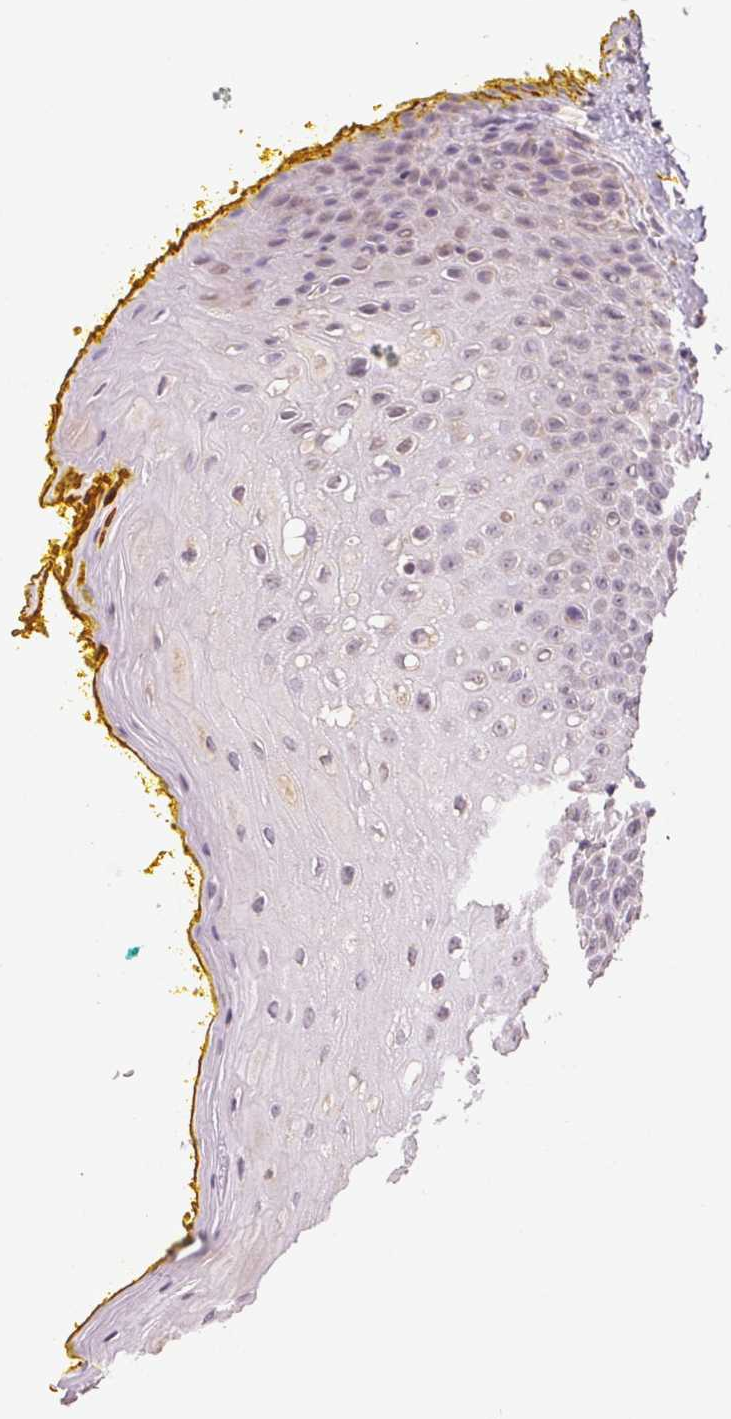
{"staining": {"intensity": "negative", "quantity": "none", "location": "none"}, "tissue": "oral mucosa", "cell_type": "Squamous epithelial cells", "image_type": "normal", "snomed": [{"axis": "morphology", "description": "Normal tissue, NOS"}, {"axis": "morphology", "description": "Squamous cell carcinoma, NOS"}, {"axis": "topography", "description": "Oral tissue"}, {"axis": "topography", "description": "Head-Neck"}], "caption": "The micrograph shows no staining of squamous epithelial cells in normal oral mucosa.", "gene": "CLASP1", "patient": {"sex": "female", "age": 70}}